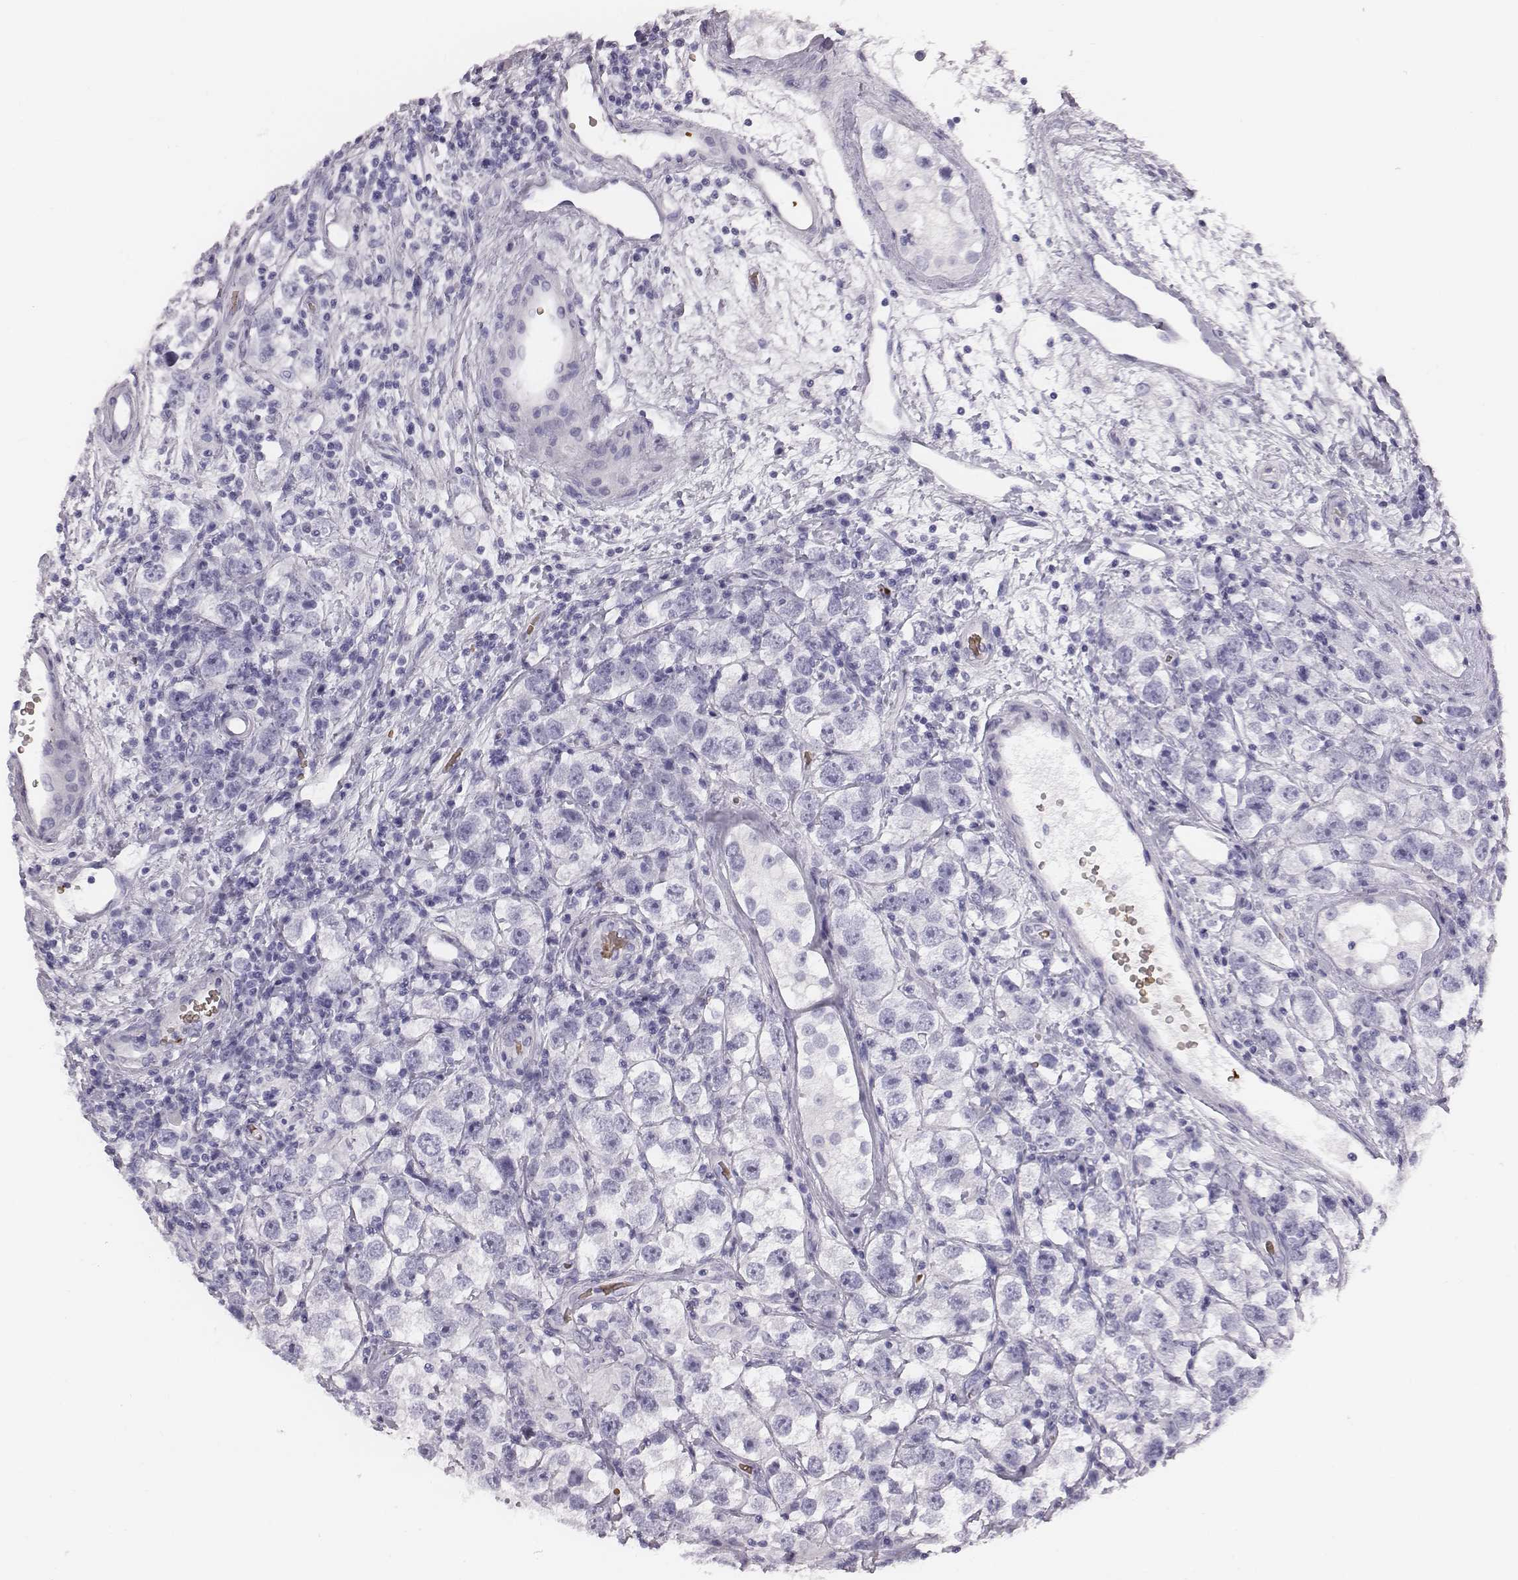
{"staining": {"intensity": "negative", "quantity": "none", "location": "none"}, "tissue": "testis cancer", "cell_type": "Tumor cells", "image_type": "cancer", "snomed": [{"axis": "morphology", "description": "Seminoma, NOS"}, {"axis": "topography", "description": "Testis"}], "caption": "Immunohistochemical staining of human testis cancer (seminoma) demonstrates no significant staining in tumor cells.", "gene": "HBZ", "patient": {"sex": "male", "age": 26}}